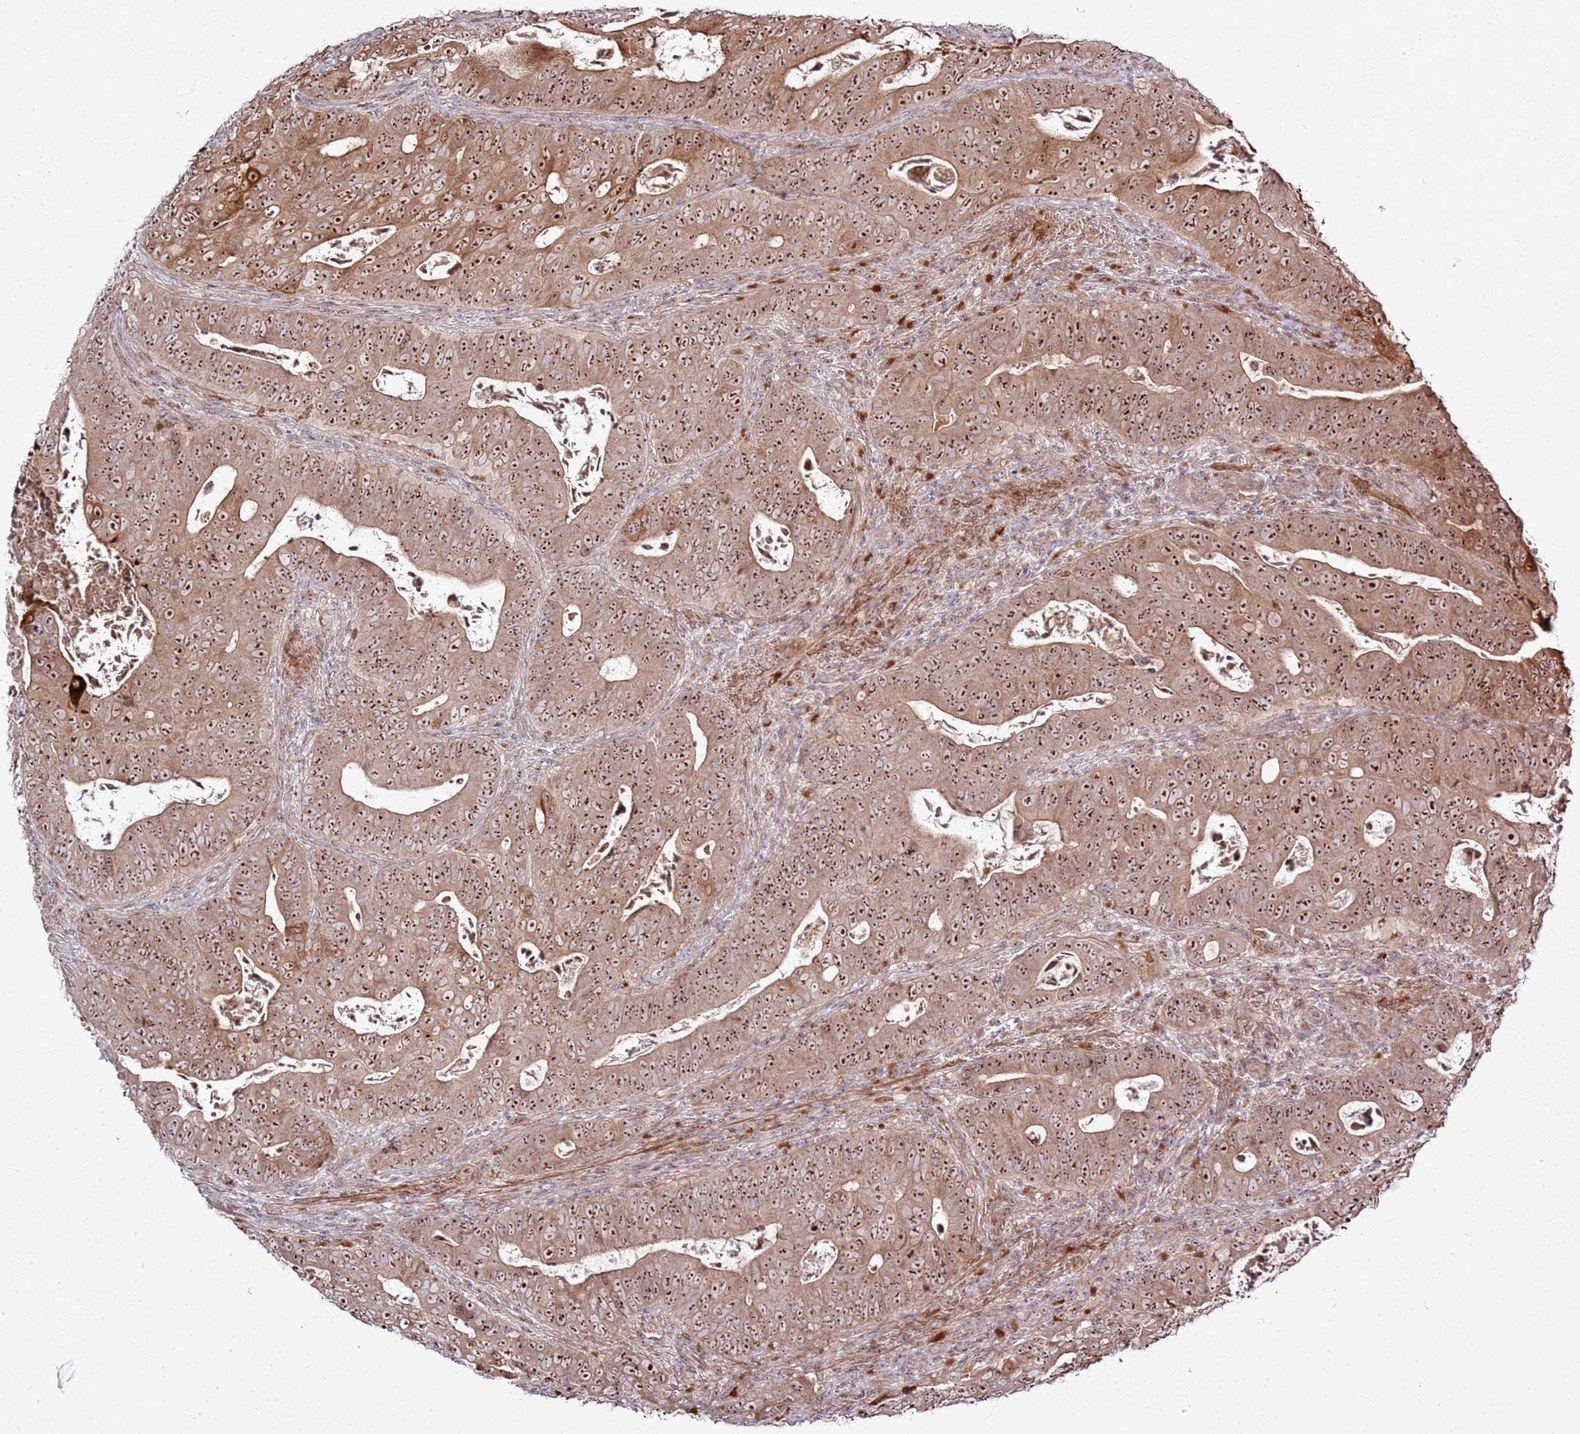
{"staining": {"intensity": "moderate", "quantity": ">75%", "location": "cytoplasmic/membranous,nuclear"}, "tissue": "colorectal cancer", "cell_type": "Tumor cells", "image_type": "cancer", "snomed": [{"axis": "morphology", "description": "Adenocarcinoma, NOS"}, {"axis": "topography", "description": "Rectum"}], "caption": "Immunohistochemical staining of colorectal cancer displays moderate cytoplasmic/membranous and nuclear protein positivity in approximately >75% of tumor cells. Nuclei are stained in blue.", "gene": "CNPY1", "patient": {"sex": "female", "age": 75}}